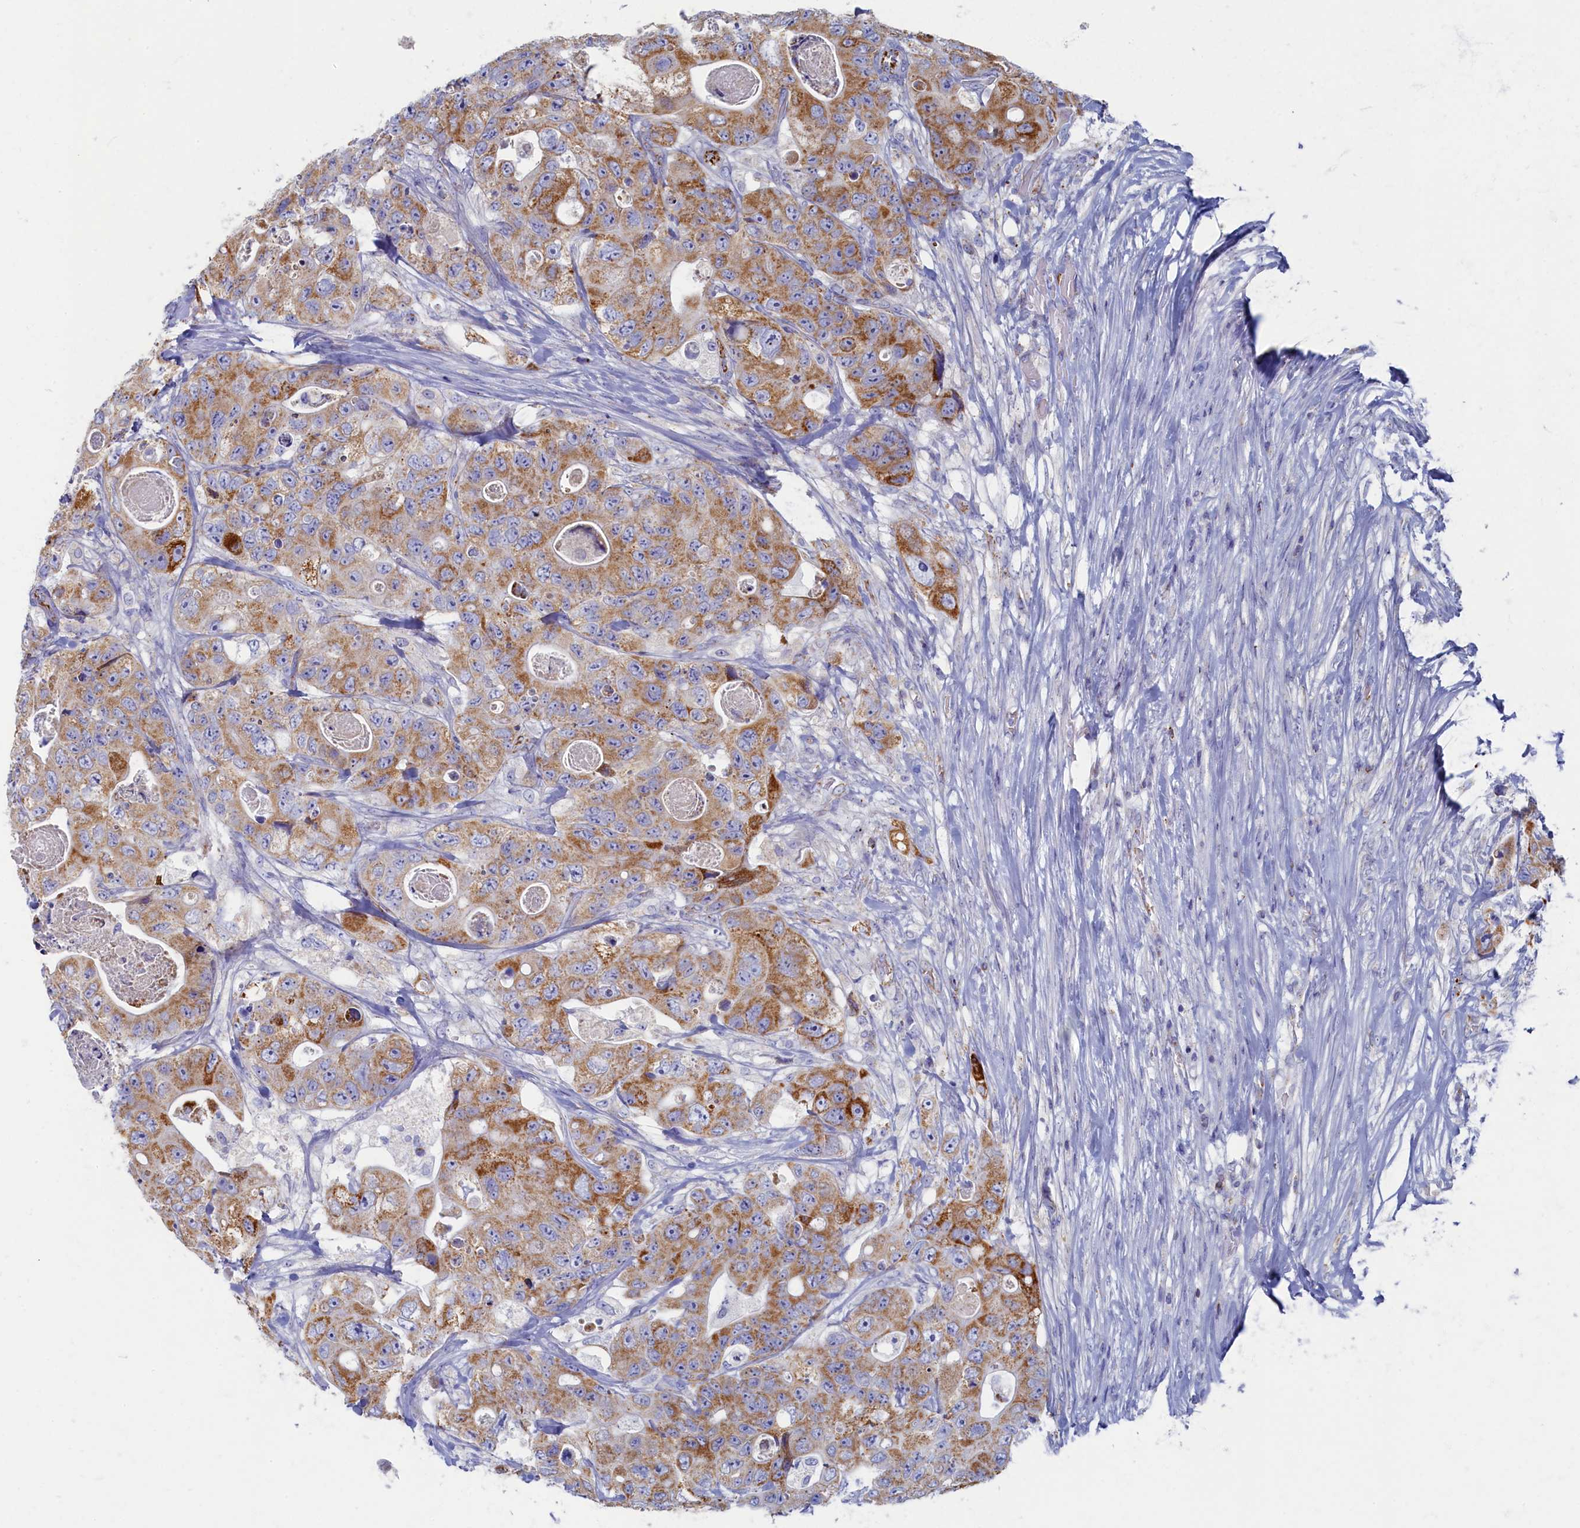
{"staining": {"intensity": "moderate", "quantity": "25%-75%", "location": "cytoplasmic/membranous"}, "tissue": "colorectal cancer", "cell_type": "Tumor cells", "image_type": "cancer", "snomed": [{"axis": "morphology", "description": "Adenocarcinoma, NOS"}, {"axis": "topography", "description": "Colon"}], "caption": "Colorectal cancer tissue reveals moderate cytoplasmic/membranous expression in about 25%-75% of tumor cells The protein of interest is shown in brown color, while the nuclei are stained blue.", "gene": "OCIAD2", "patient": {"sex": "female", "age": 46}}